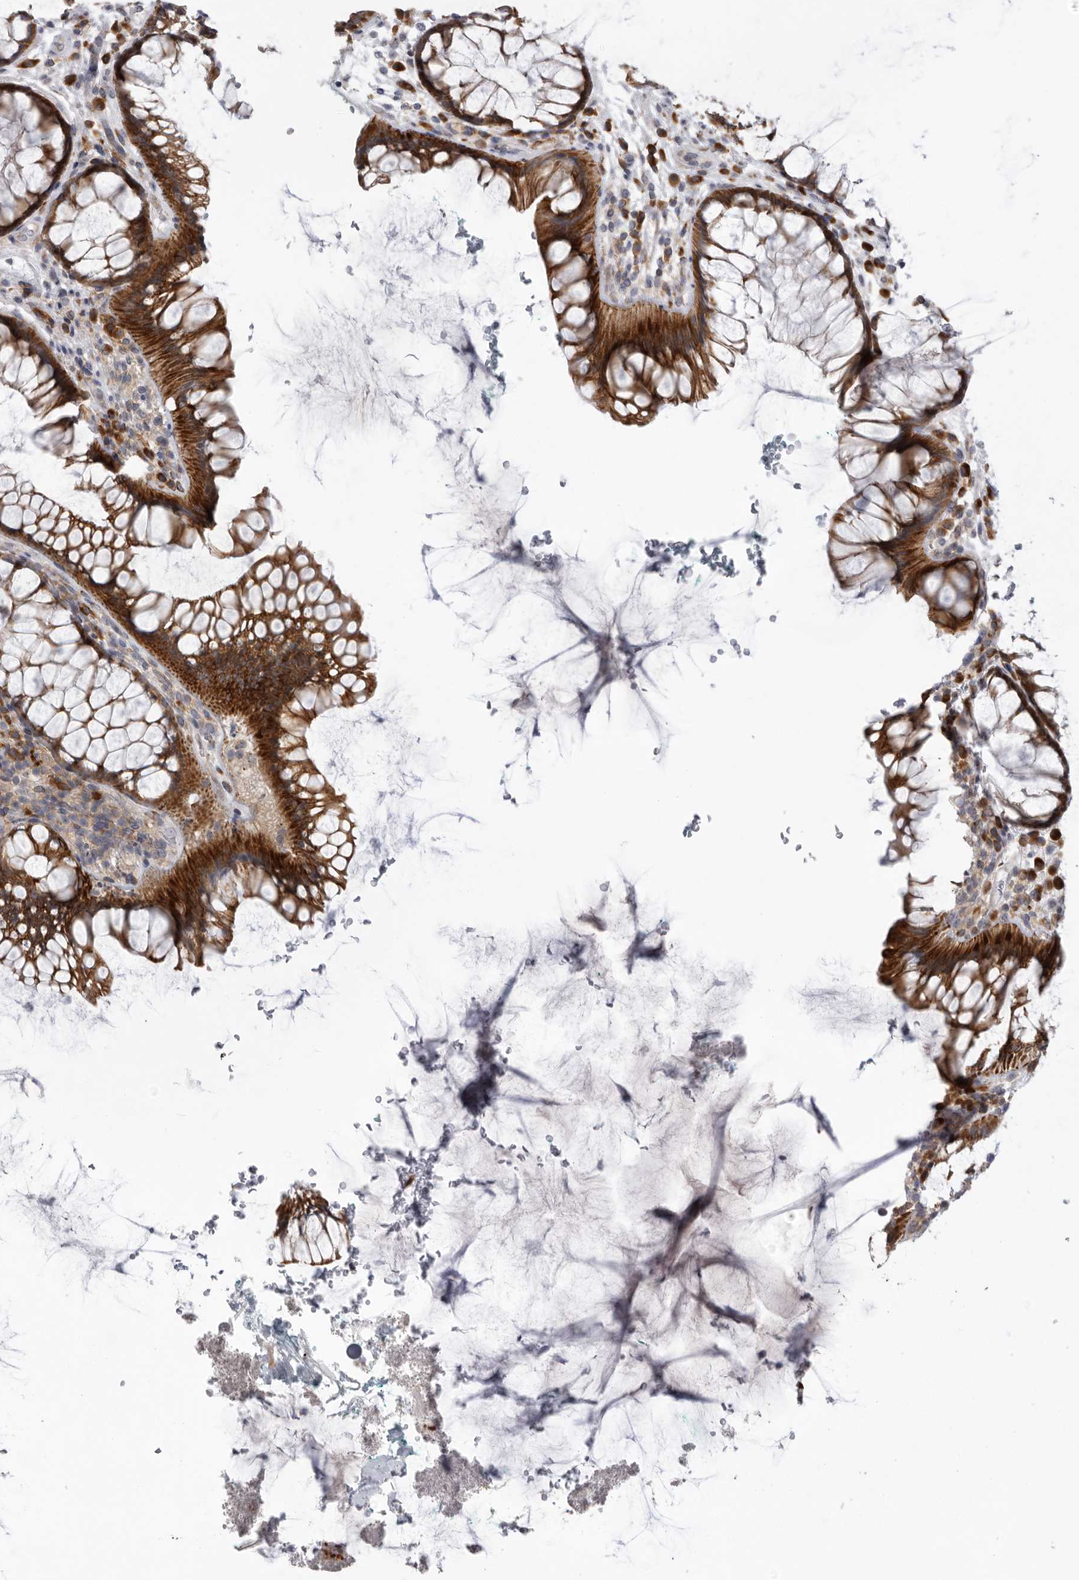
{"staining": {"intensity": "strong", "quantity": ">75%", "location": "cytoplasmic/membranous"}, "tissue": "rectum", "cell_type": "Glandular cells", "image_type": "normal", "snomed": [{"axis": "morphology", "description": "Normal tissue, NOS"}, {"axis": "topography", "description": "Rectum"}], "caption": "DAB immunohistochemical staining of normal human rectum displays strong cytoplasmic/membranous protein positivity in about >75% of glandular cells. Using DAB (brown) and hematoxylin (blue) stains, captured at high magnification using brightfield microscopy.", "gene": "USP24", "patient": {"sex": "male", "age": 51}}